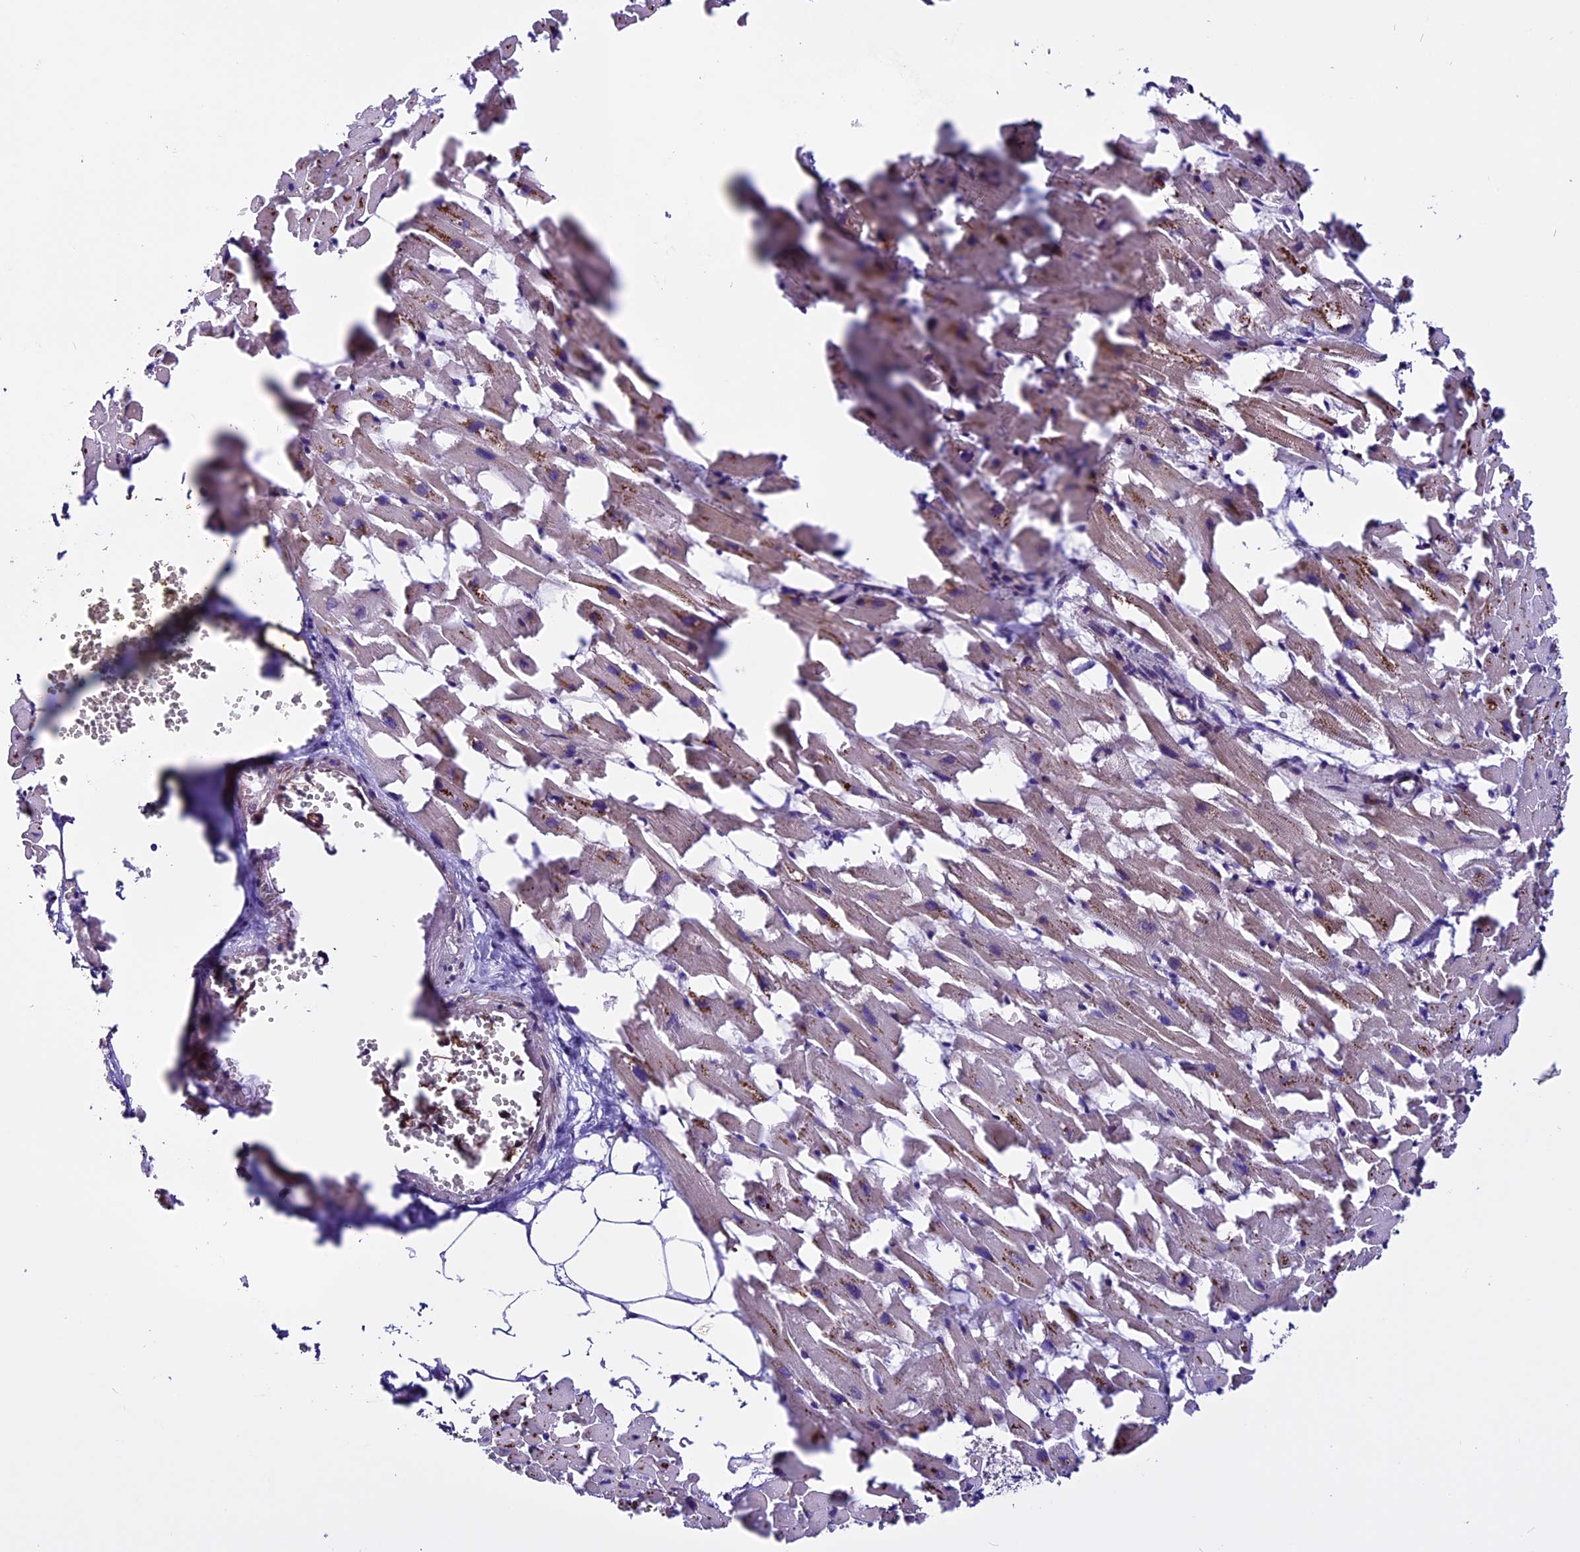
{"staining": {"intensity": "weak", "quantity": "25%-75%", "location": "cytoplasmic/membranous"}, "tissue": "heart muscle", "cell_type": "Cardiomyocytes", "image_type": "normal", "snomed": [{"axis": "morphology", "description": "Normal tissue, NOS"}, {"axis": "topography", "description": "Heart"}], "caption": "Immunohistochemistry (IHC) micrograph of normal heart muscle: human heart muscle stained using immunohistochemistry displays low levels of weak protein expression localized specifically in the cytoplasmic/membranous of cardiomyocytes, appearing as a cytoplasmic/membranous brown color.", "gene": "RINL", "patient": {"sex": "female", "age": 64}}